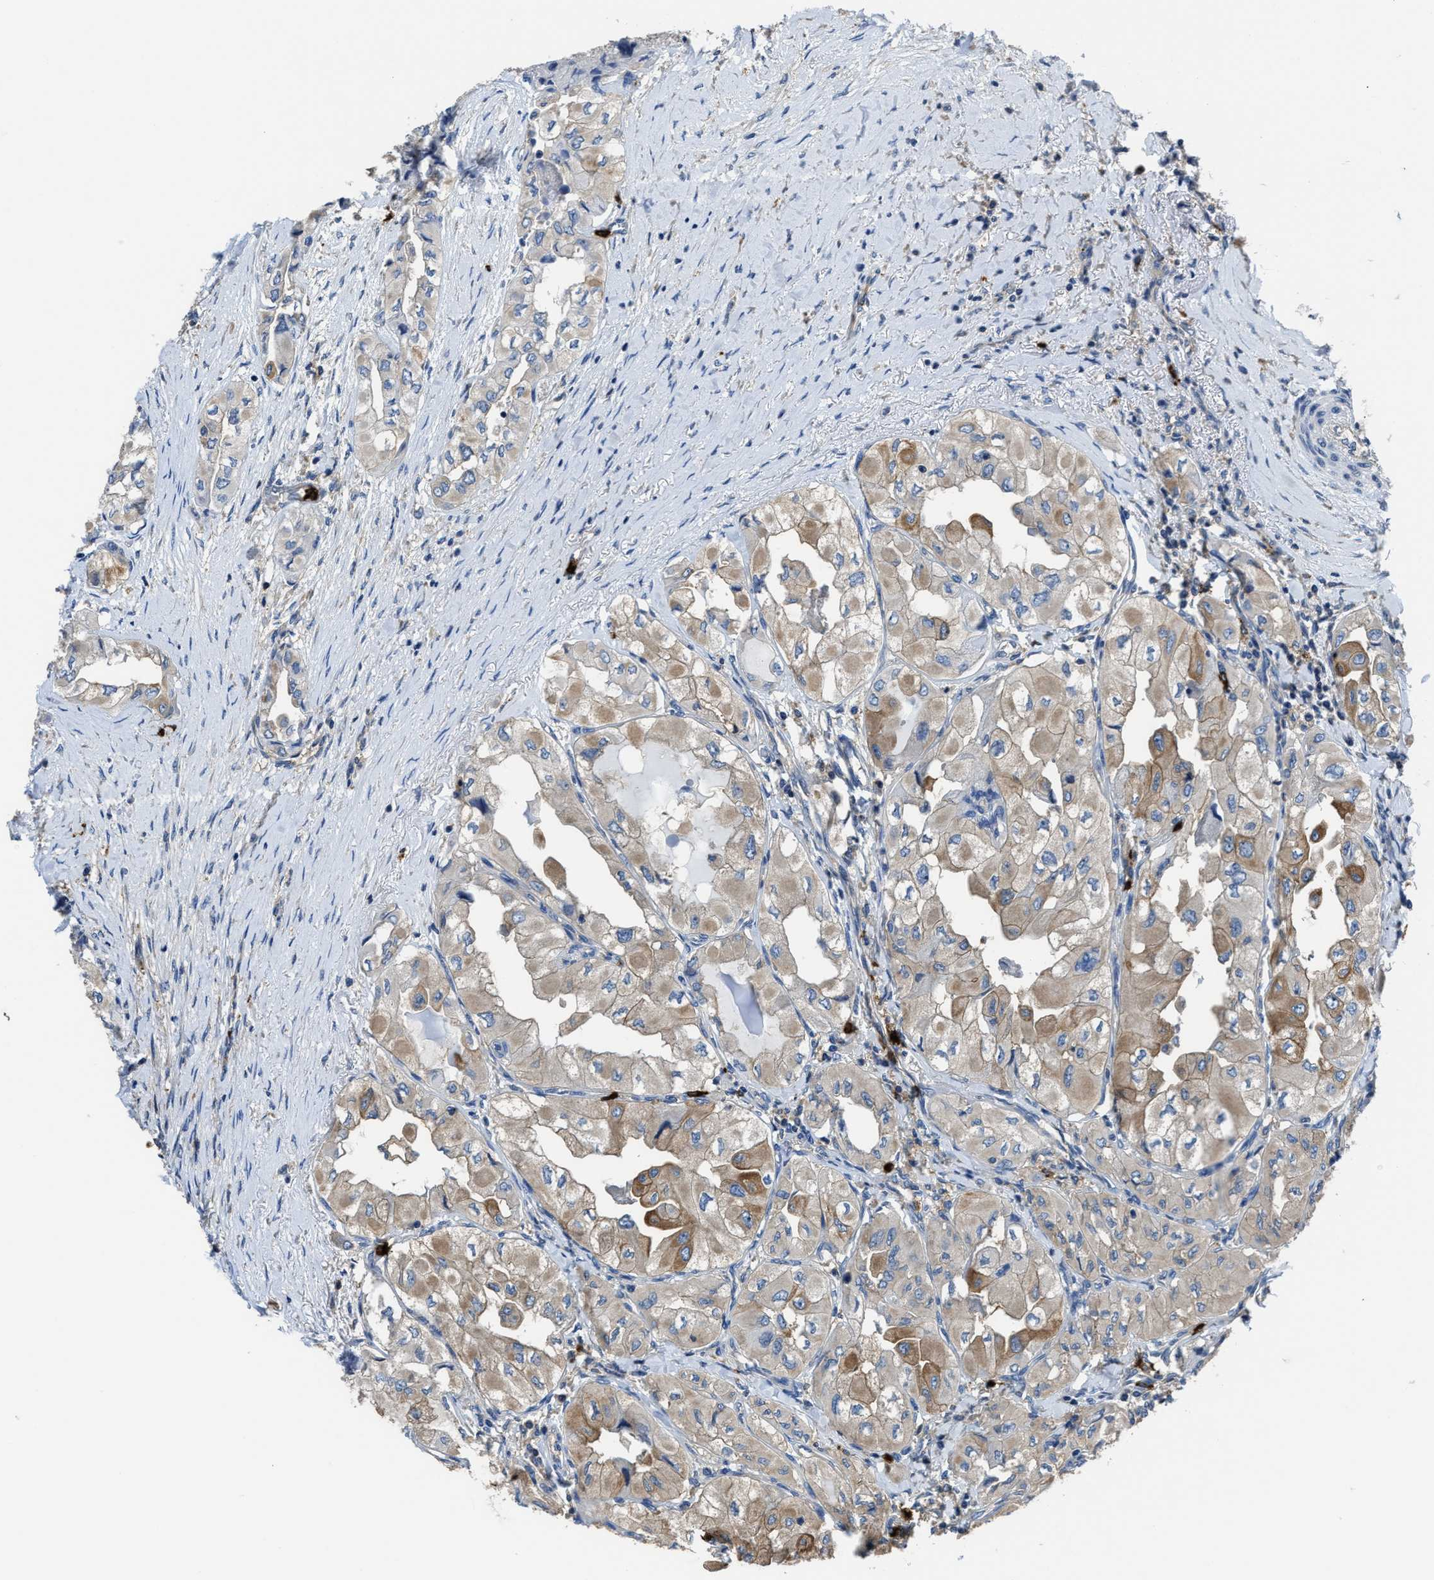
{"staining": {"intensity": "moderate", "quantity": "25%-75%", "location": "cytoplasmic/membranous"}, "tissue": "thyroid cancer", "cell_type": "Tumor cells", "image_type": "cancer", "snomed": [{"axis": "morphology", "description": "Papillary adenocarcinoma, NOS"}, {"axis": "topography", "description": "Thyroid gland"}], "caption": "Protein staining shows moderate cytoplasmic/membranous expression in about 25%-75% of tumor cells in thyroid papillary adenocarcinoma.", "gene": "TRAF6", "patient": {"sex": "female", "age": 59}}